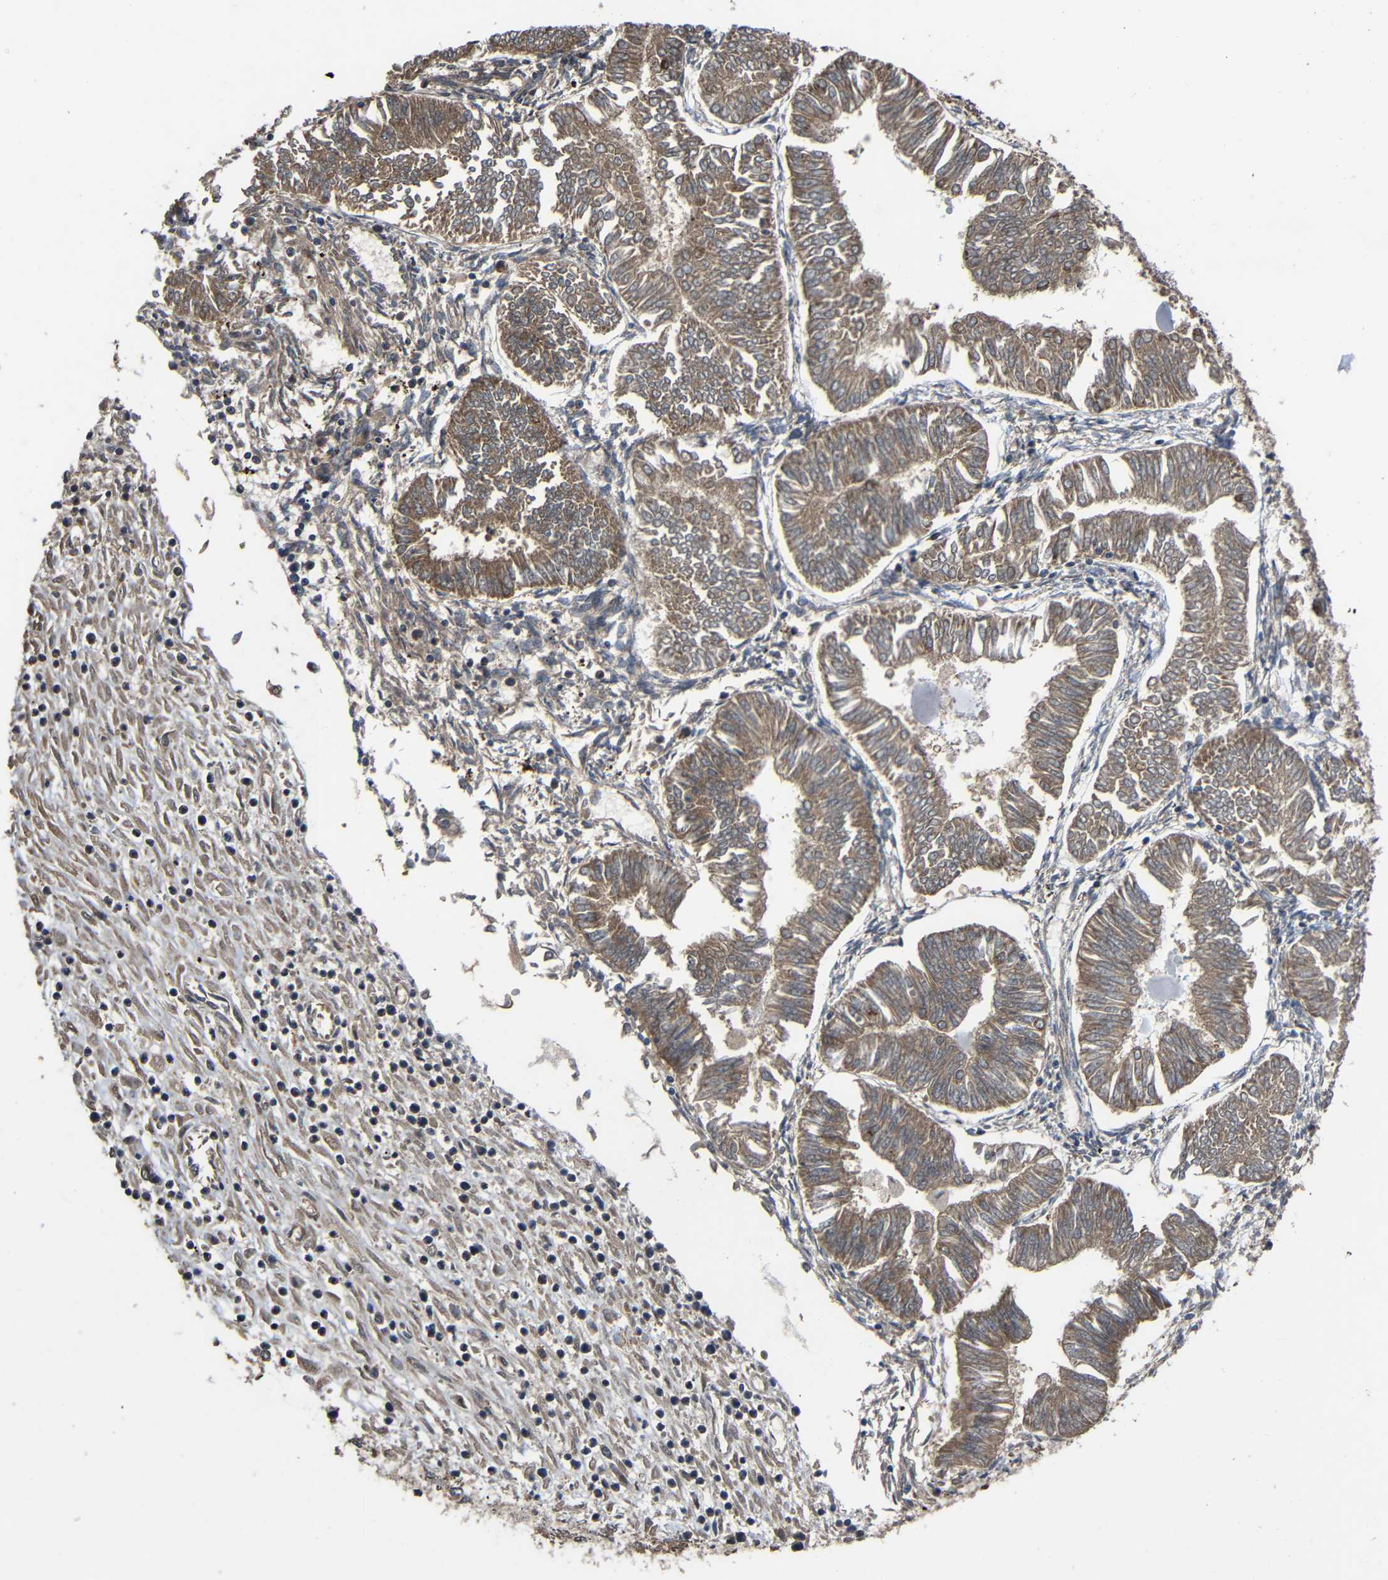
{"staining": {"intensity": "moderate", "quantity": ">75%", "location": "cytoplasmic/membranous"}, "tissue": "endometrial cancer", "cell_type": "Tumor cells", "image_type": "cancer", "snomed": [{"axis": "morphology", "description": "Adenocarcinoma, NOS"}, {"axis": "topography", "description": "Endometrium"}], "caption": "Tumor cells exhibit medium levels of moderate cytoplasmic/membranous expression in about >75% of cells in human adenocarcinoma (endometrial).", "gene": "CHST9", "patient": {"sex": "female", "age": 53}}